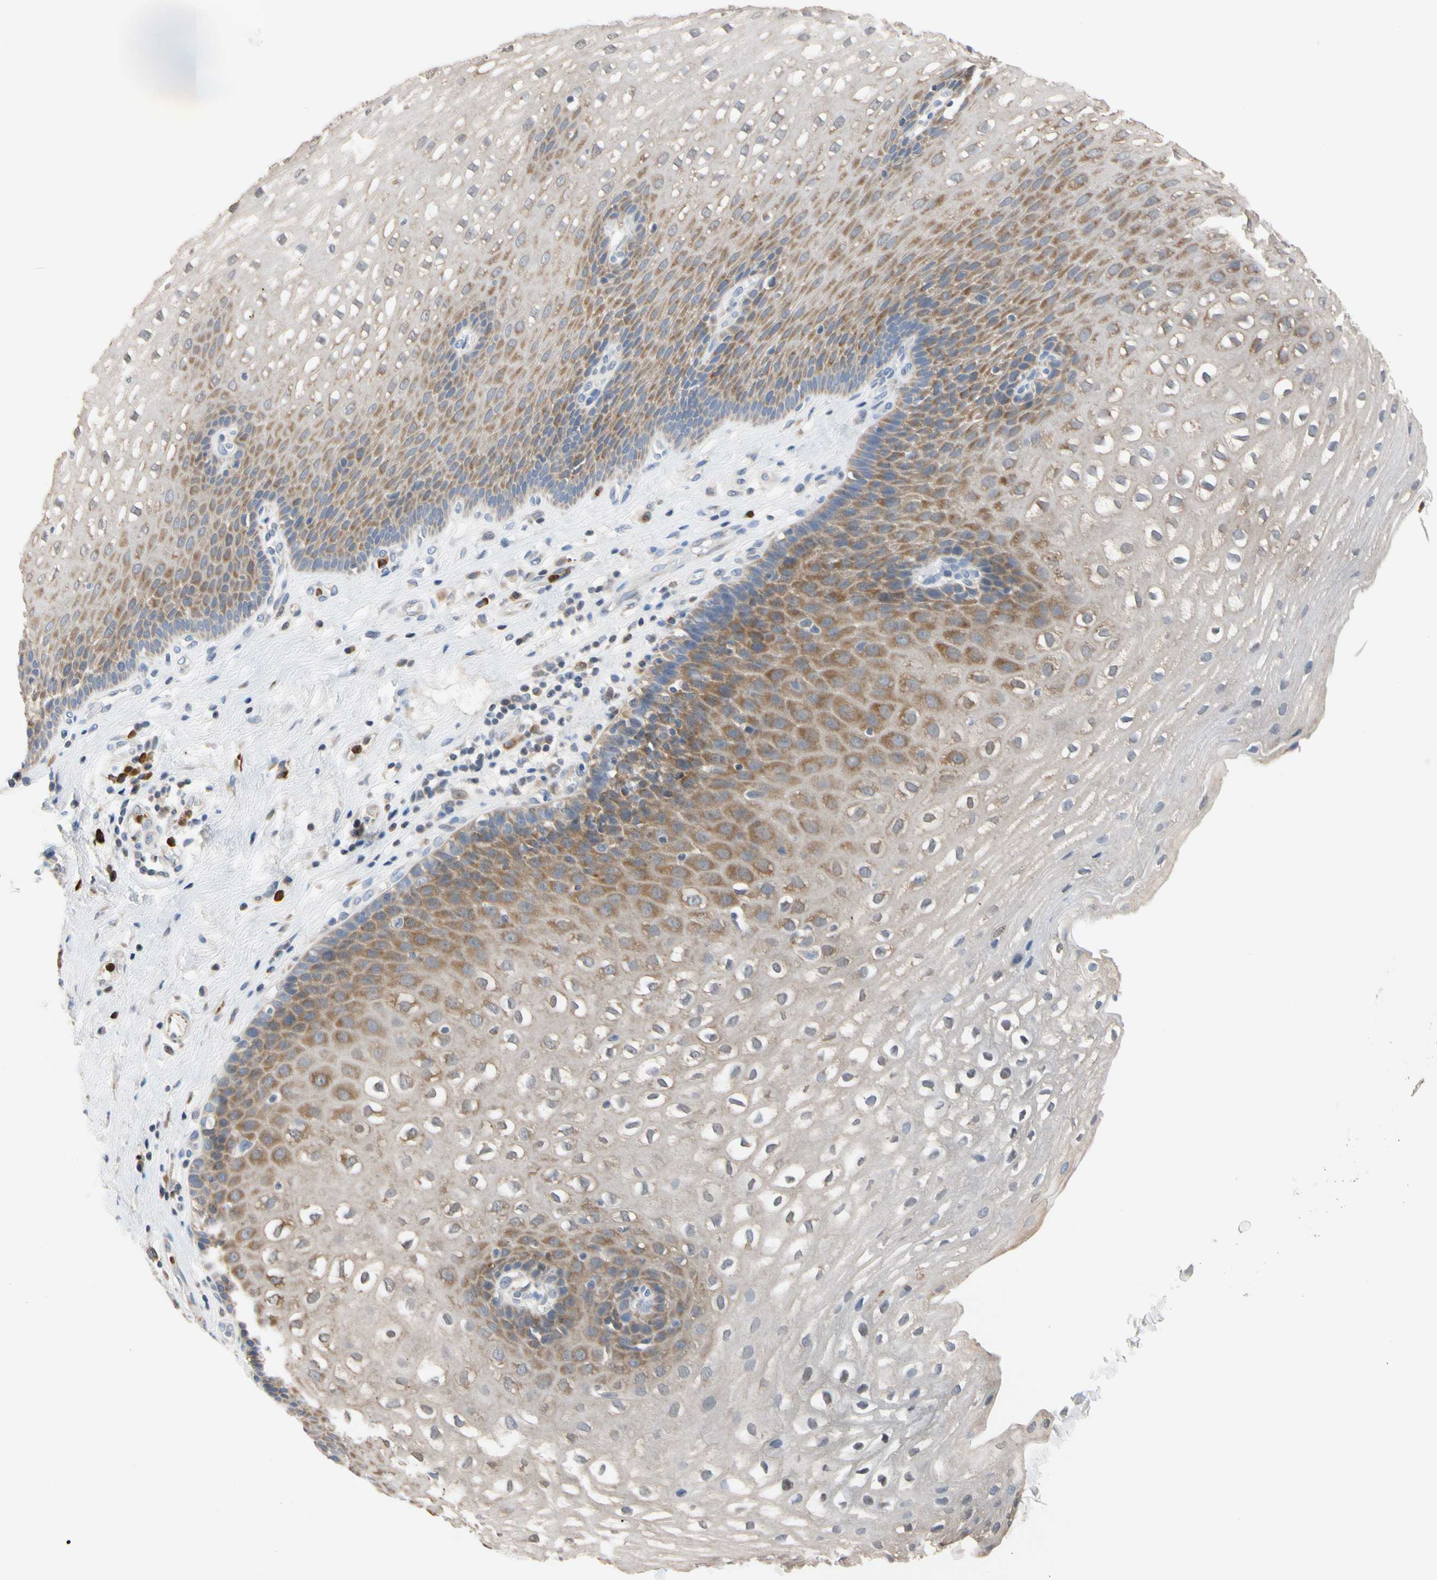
{"staining": {"intensity": "moderate", "quantity": "25%-75%", "location": "cytoplasmic/membranous"}, "tissue": "esophagus", "cell_type": "Squamous epithelial cells", "image_type": "normal", "snomed": [{"axis": "morphology", "description": "Normal tissue, NOS"}, {"axis": "topography", "description": "Esophagus"}], "caption": "IHC of benign human esophagus exhibits medium levels of moderate cytoplasmic/membranous expression in approximately 25%-75% of squamous epithelial cells.", "gene": "MCL1", "patient": {"sex": "male", "age": 48}}